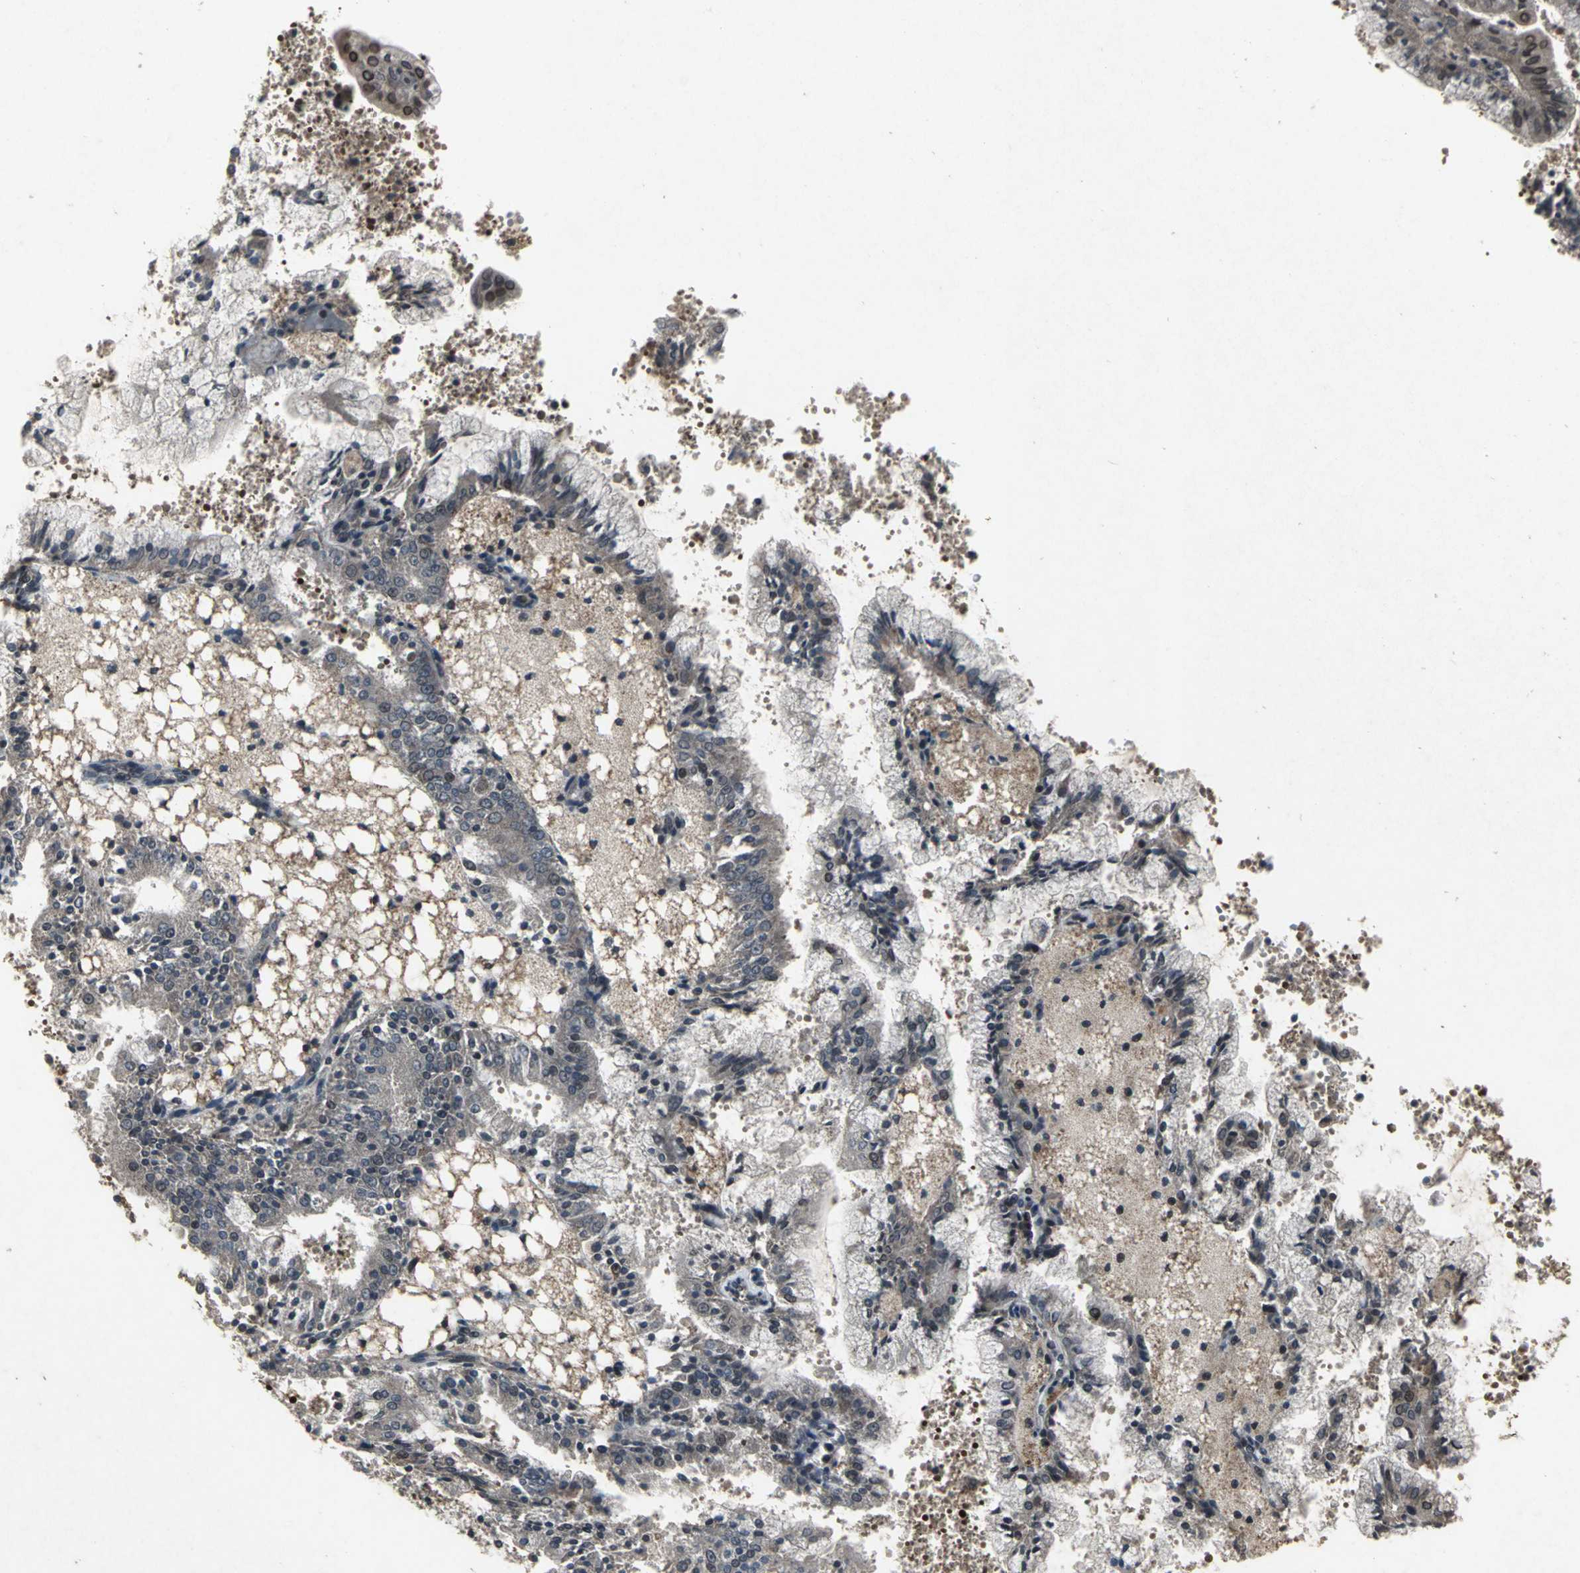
{"staining": {"intensity": "moderate", "quantity": "25%-75%", "location": "cytoplasmic/membranous,nuclear"}, "tissue": "endometrial cancer", "cell_type": "Tumor cells", "image_type": "cancer", "snomed": [{"axis": "morphology", "description": "Adenocarcinoma, NOS"}, {"axis": "topography", "description": "Endometrium"}], "caption": "This is an image of IHC staining of endometrial cancer (adenocarcinoma), which shows moderate positivity in the cytoplasmic/membranous and nuclear of tumor cells.", "gene": "SH2B3", "patient": {"sex": "female", "age": 63}}